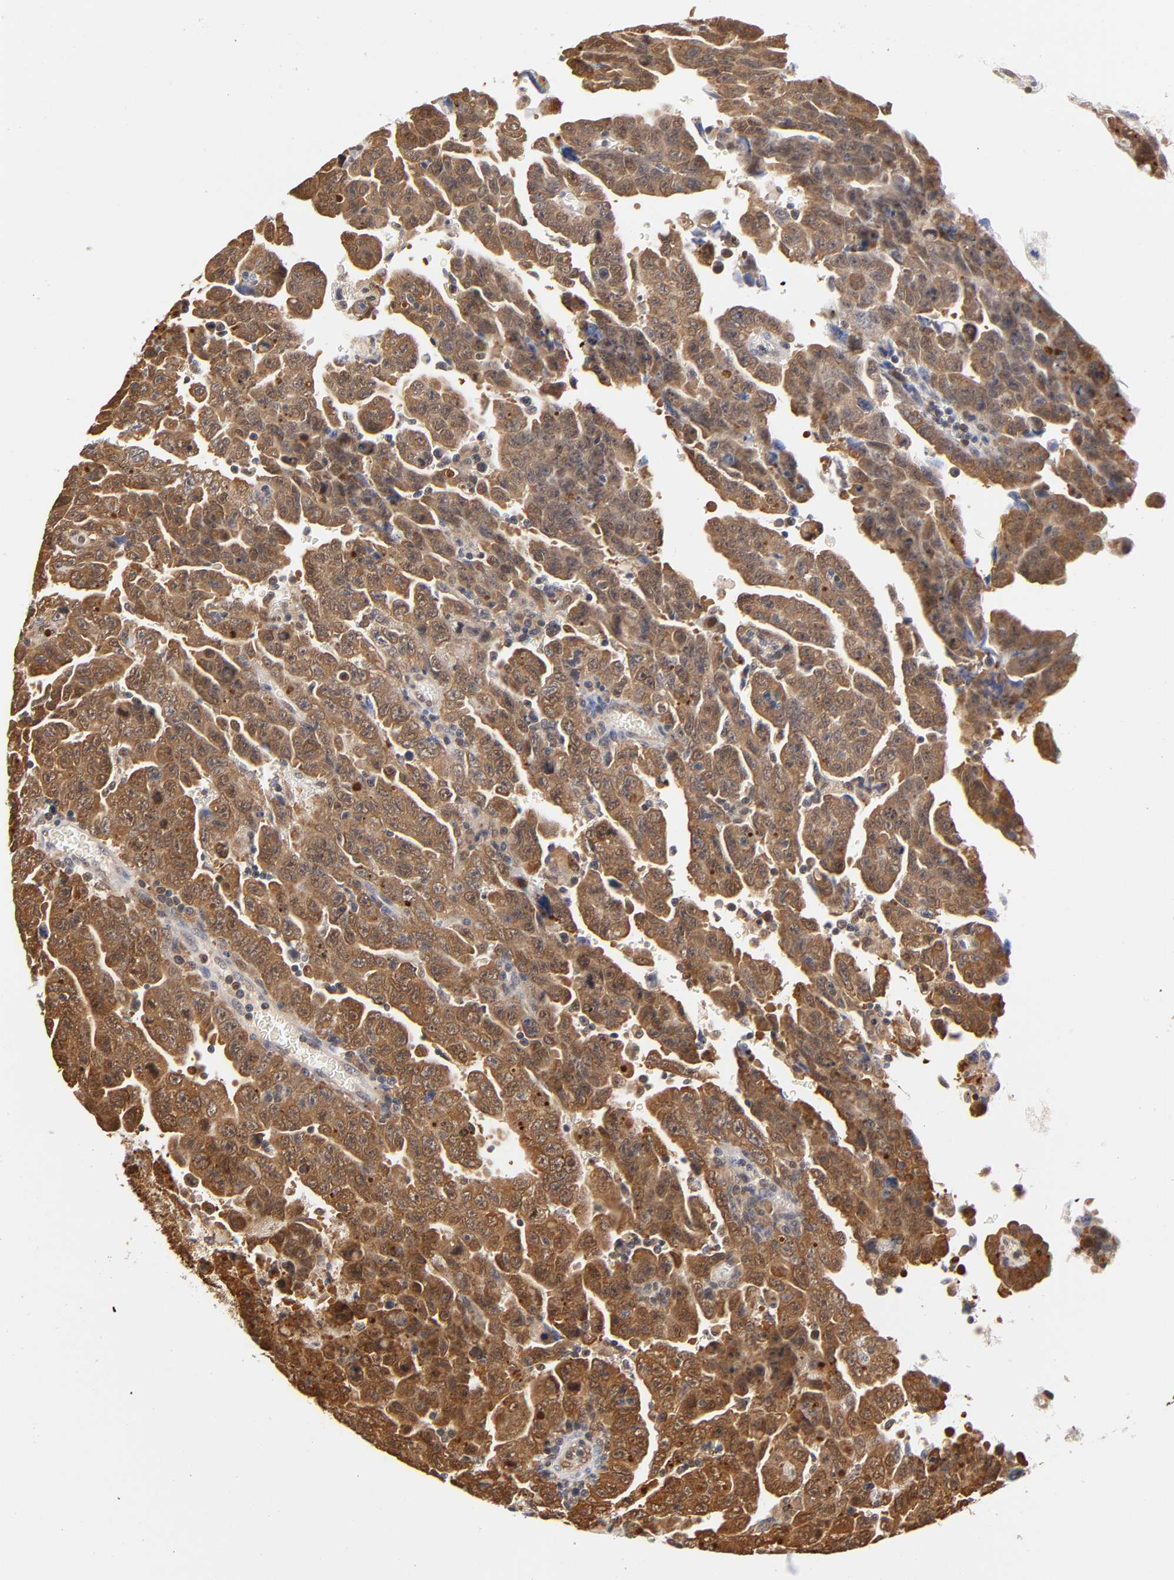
{"staining": {"intensity": "strong", "quantity": ">75%", "location": "cytoplasmic/membranous"}, "tissue": "testis cancer", "cell_type": "Tumor cells", "image_type": "cancer", "snomed": [{"axis": "morphology", "description": "Carcinoma, Embryonal, NOS"}, {"axis": "topography", "description": "Testis"}], "caption": "IHC of testis embryonal carcinoma exhibits high levels of strong cytoplasmic/membranous staining in approximately >75% of tumor cells. The protein is shown in brown color, while the nuclei are stained blue.", "gene": "DFFB", "patient": {"sex": "male", "age": 28}}